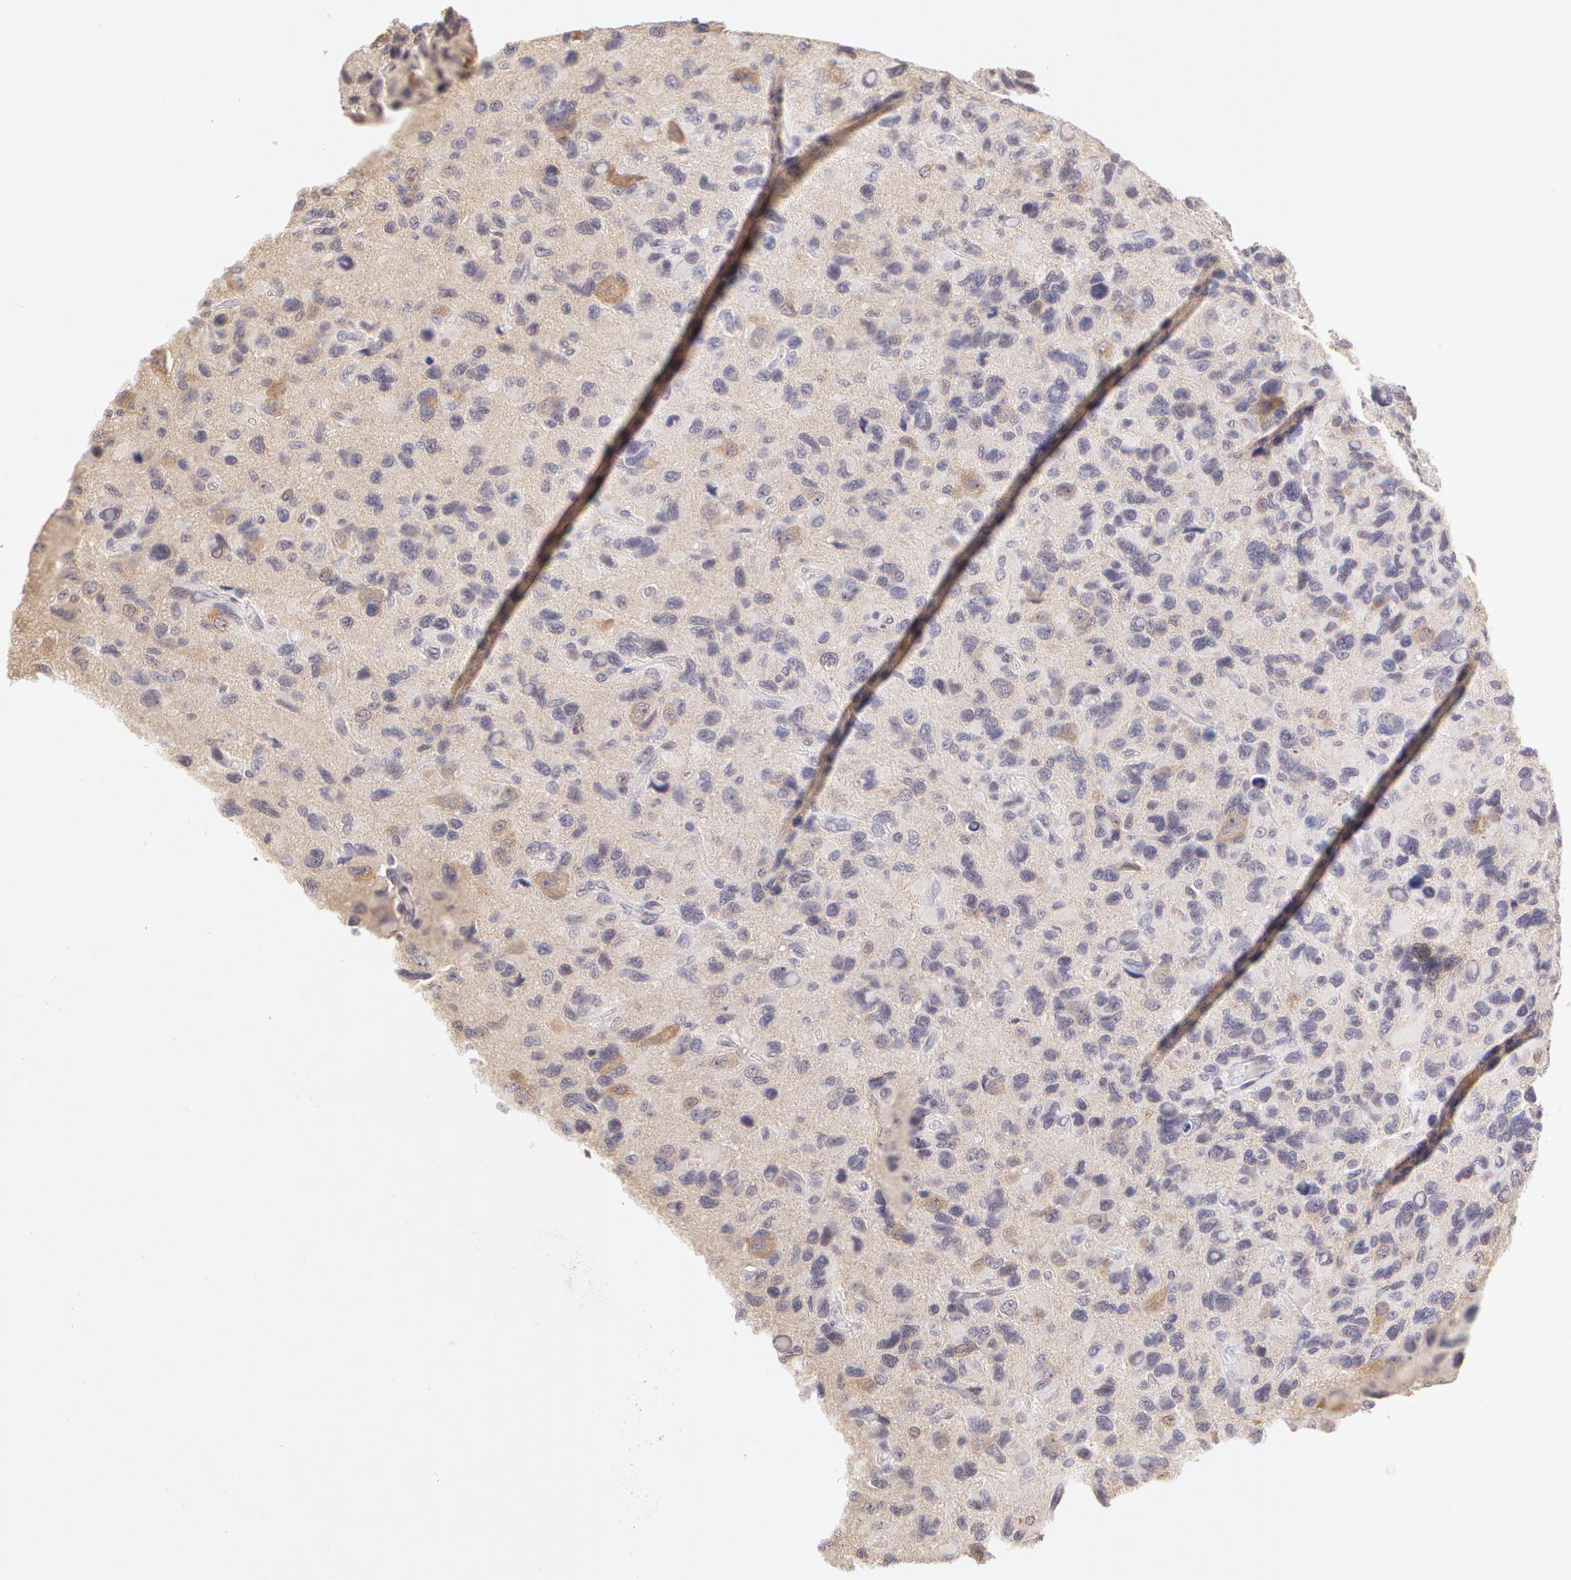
{"staining": {"intensity": "negative", "quantity": "none", "location": "none"}, "tissue": "glioma", "cell_type": "Tumor cells", "image_type": "cancer", "snomed": [{"axis": "morphology", "description": "Glioma, malignant, High grade"}, {"axis": "topography", "description": "Brain"}], "caption": "The photomicrograph demonstrates no staining of tumor cells in glioma.", "gene": "ZNF597", "patient": {"sex": "male", "age": 77}}